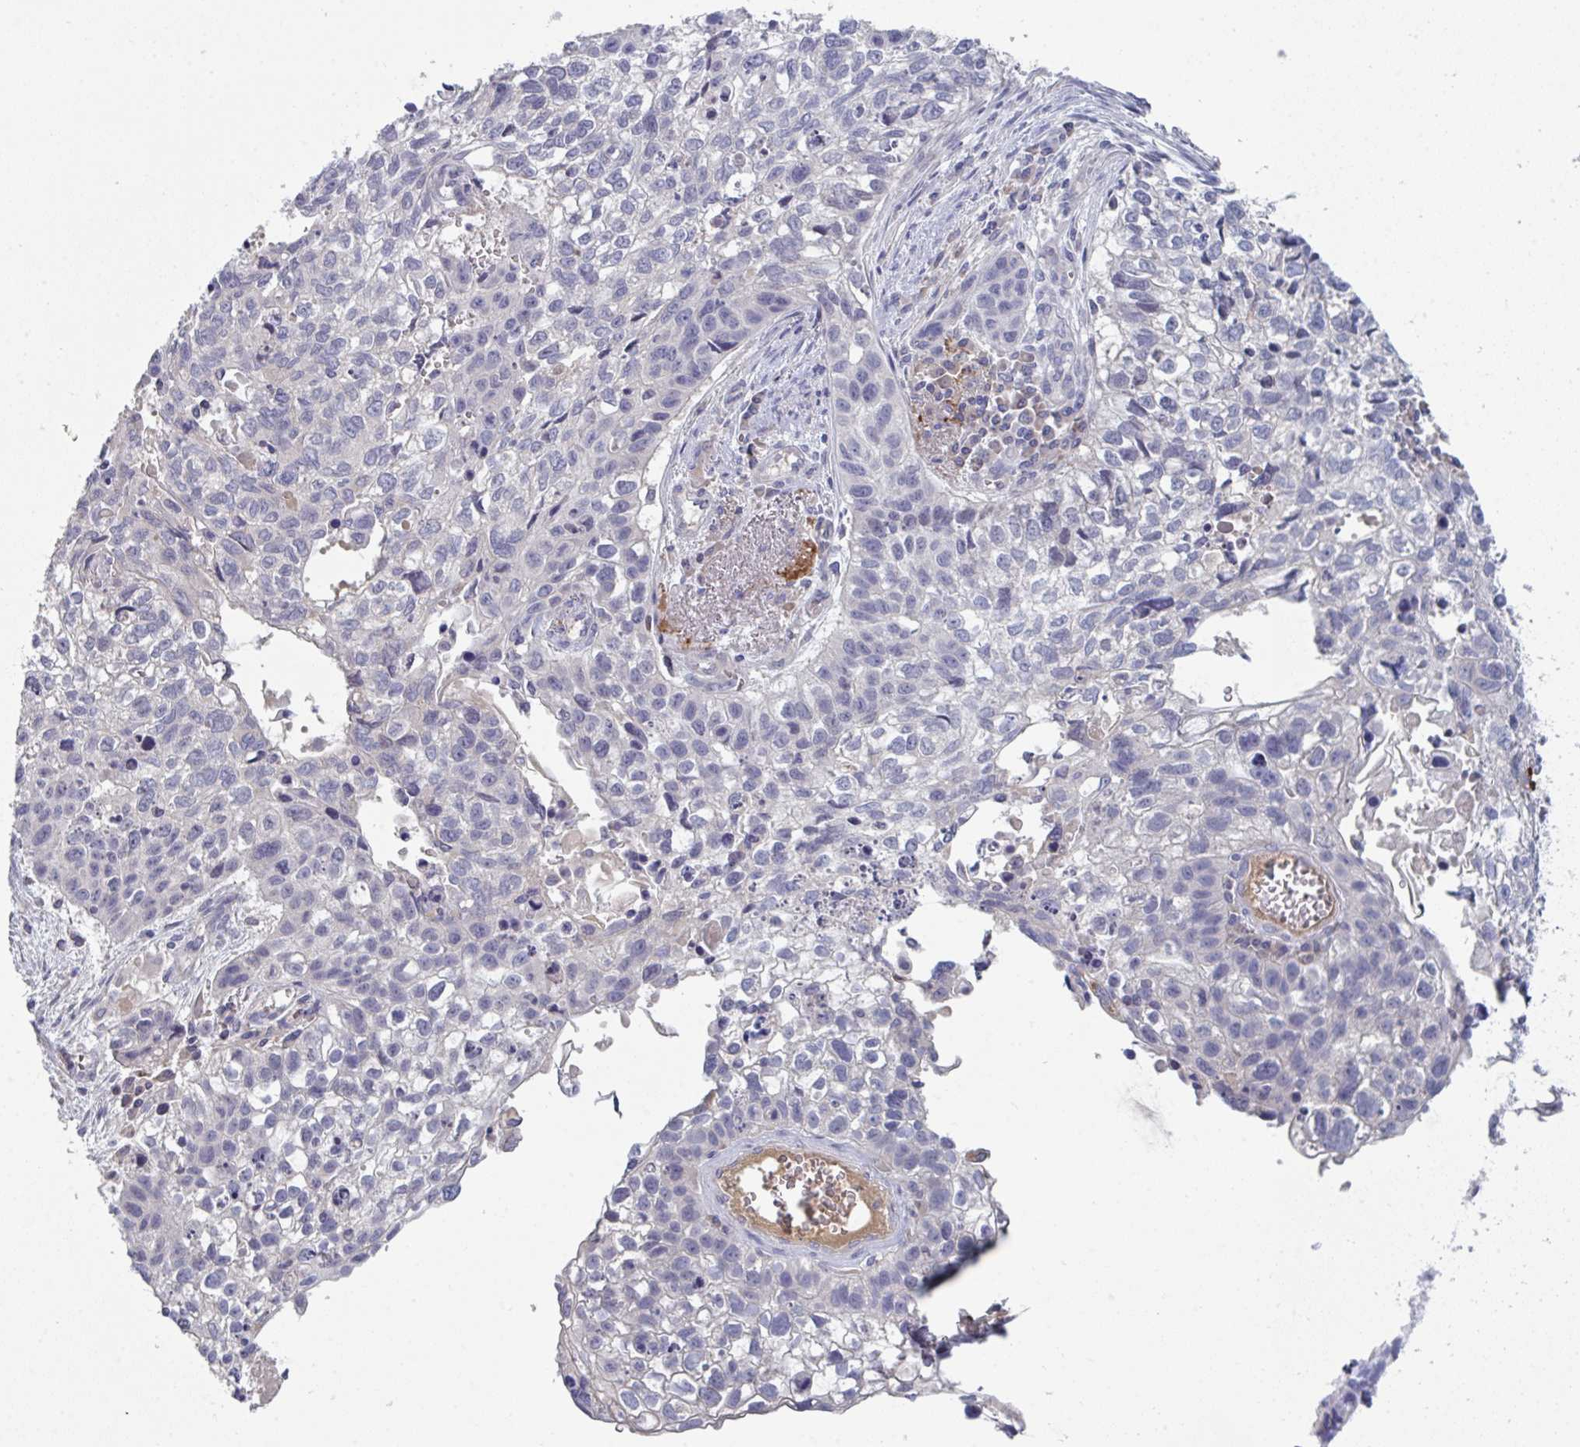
{"staining": {"intensity": "negative", "quantity": "none", "location": "none"}, "tissue": "lung cancer", "cell_type": "Tumor cells", "image_type": "cancer", "snomed": [{"axis": "morphology", "description": "Squamous cell carcinoma, NOS"}, {"axis": "topography", "description": "Lung"}], "caption": "The photomicrograph demonstrates no staining of tumor cells in lung cancer (squamous cell carcinoma).", "gene": "HGFAC", "patient": {"sex": "male", "age": 74}}